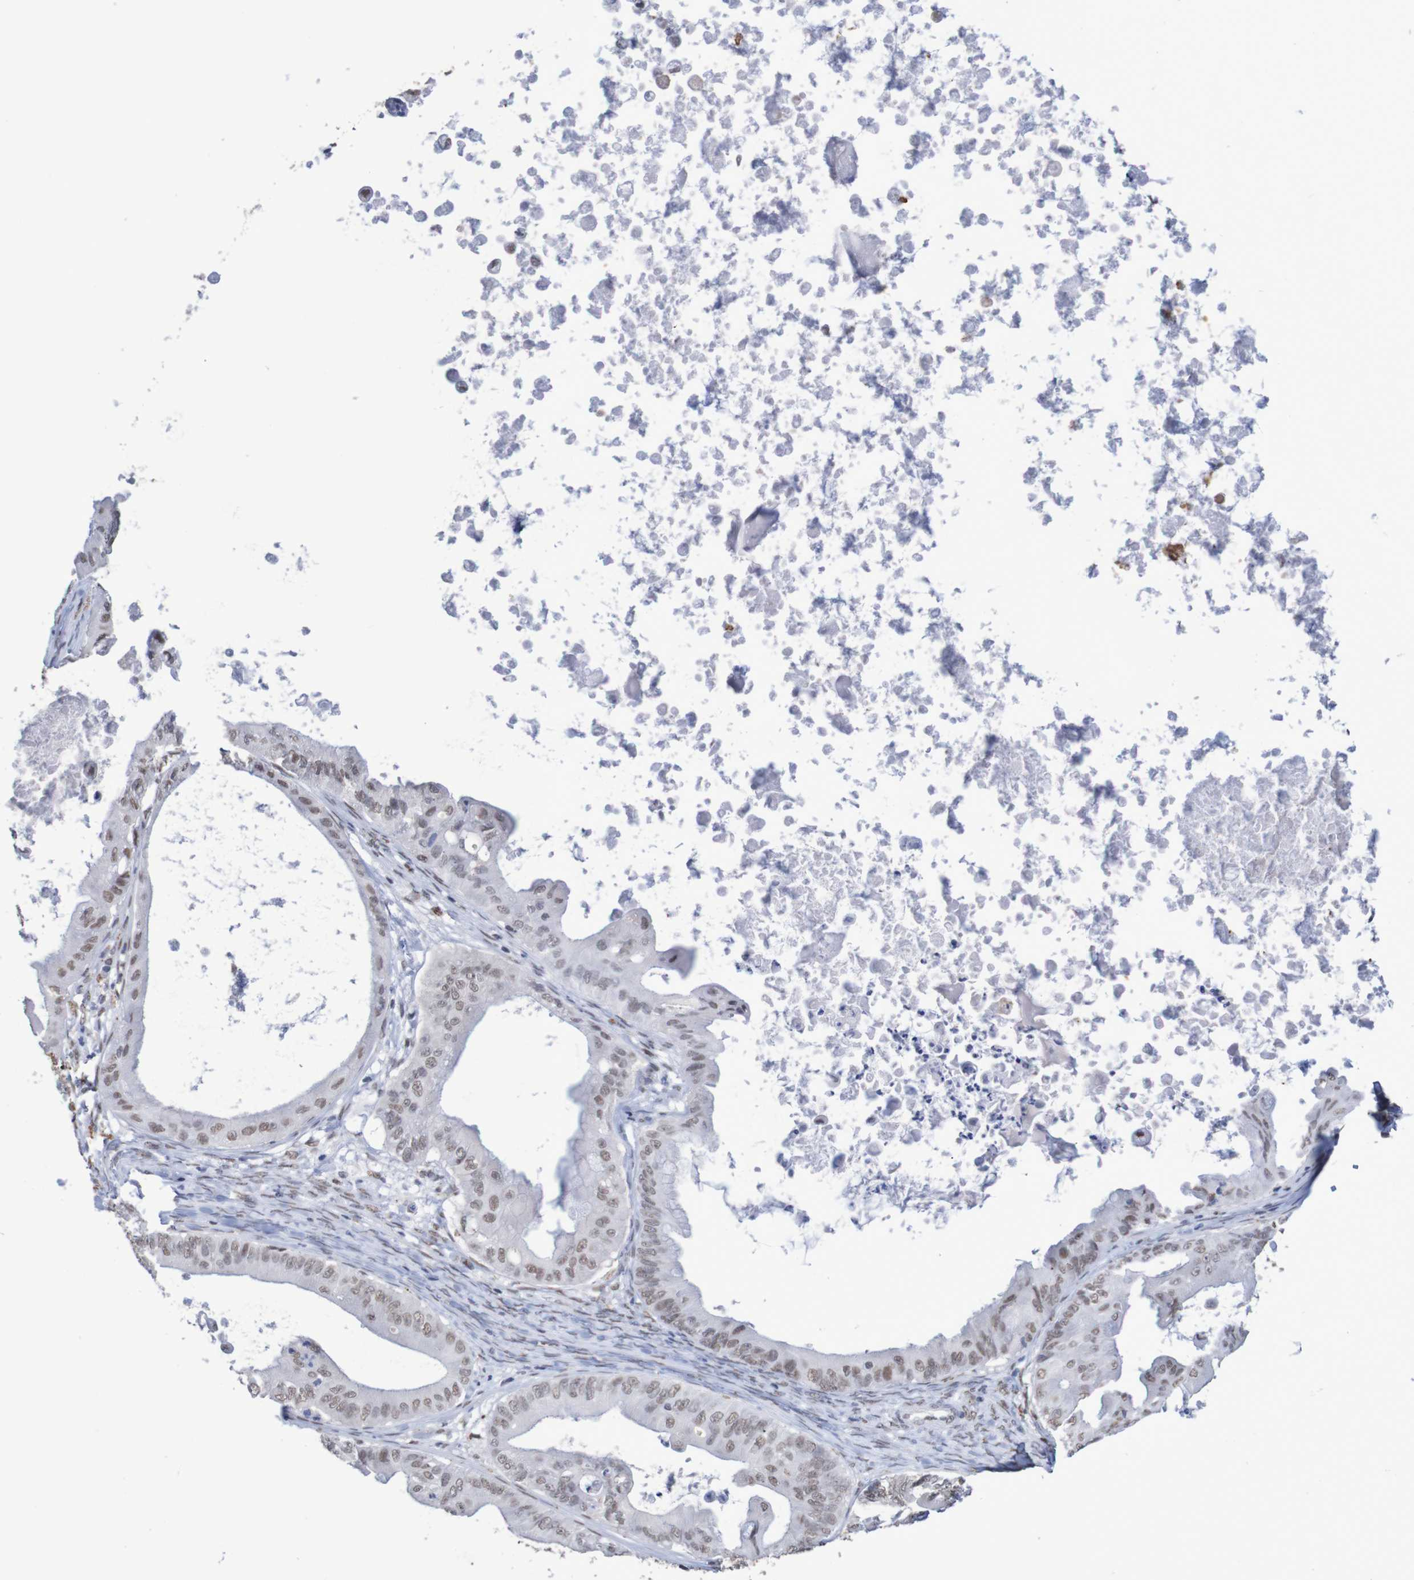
{"staining": {"intensity": "weak", "quantity": ">75%", "location": "nuclear"}, "tissue": "ovarian cancer", "cell_type": "Tumor cells", "image_type": "cancer", "snomed": [{"axis": "morphology", "description": "Cystadenocarcinoma, mucinous, NOS"}, {"axis": "topography", "description": "Ovary"}], "caption": "This photomicrograph demonstrates immunohistochemistry staining of ovarian mucinous cystadenocarcinoma, with low weak nuclear positivity in approximately >75% of tumor cells.", "gene": "MRTFB", "patient": {"sex": "female", "age": 37}}